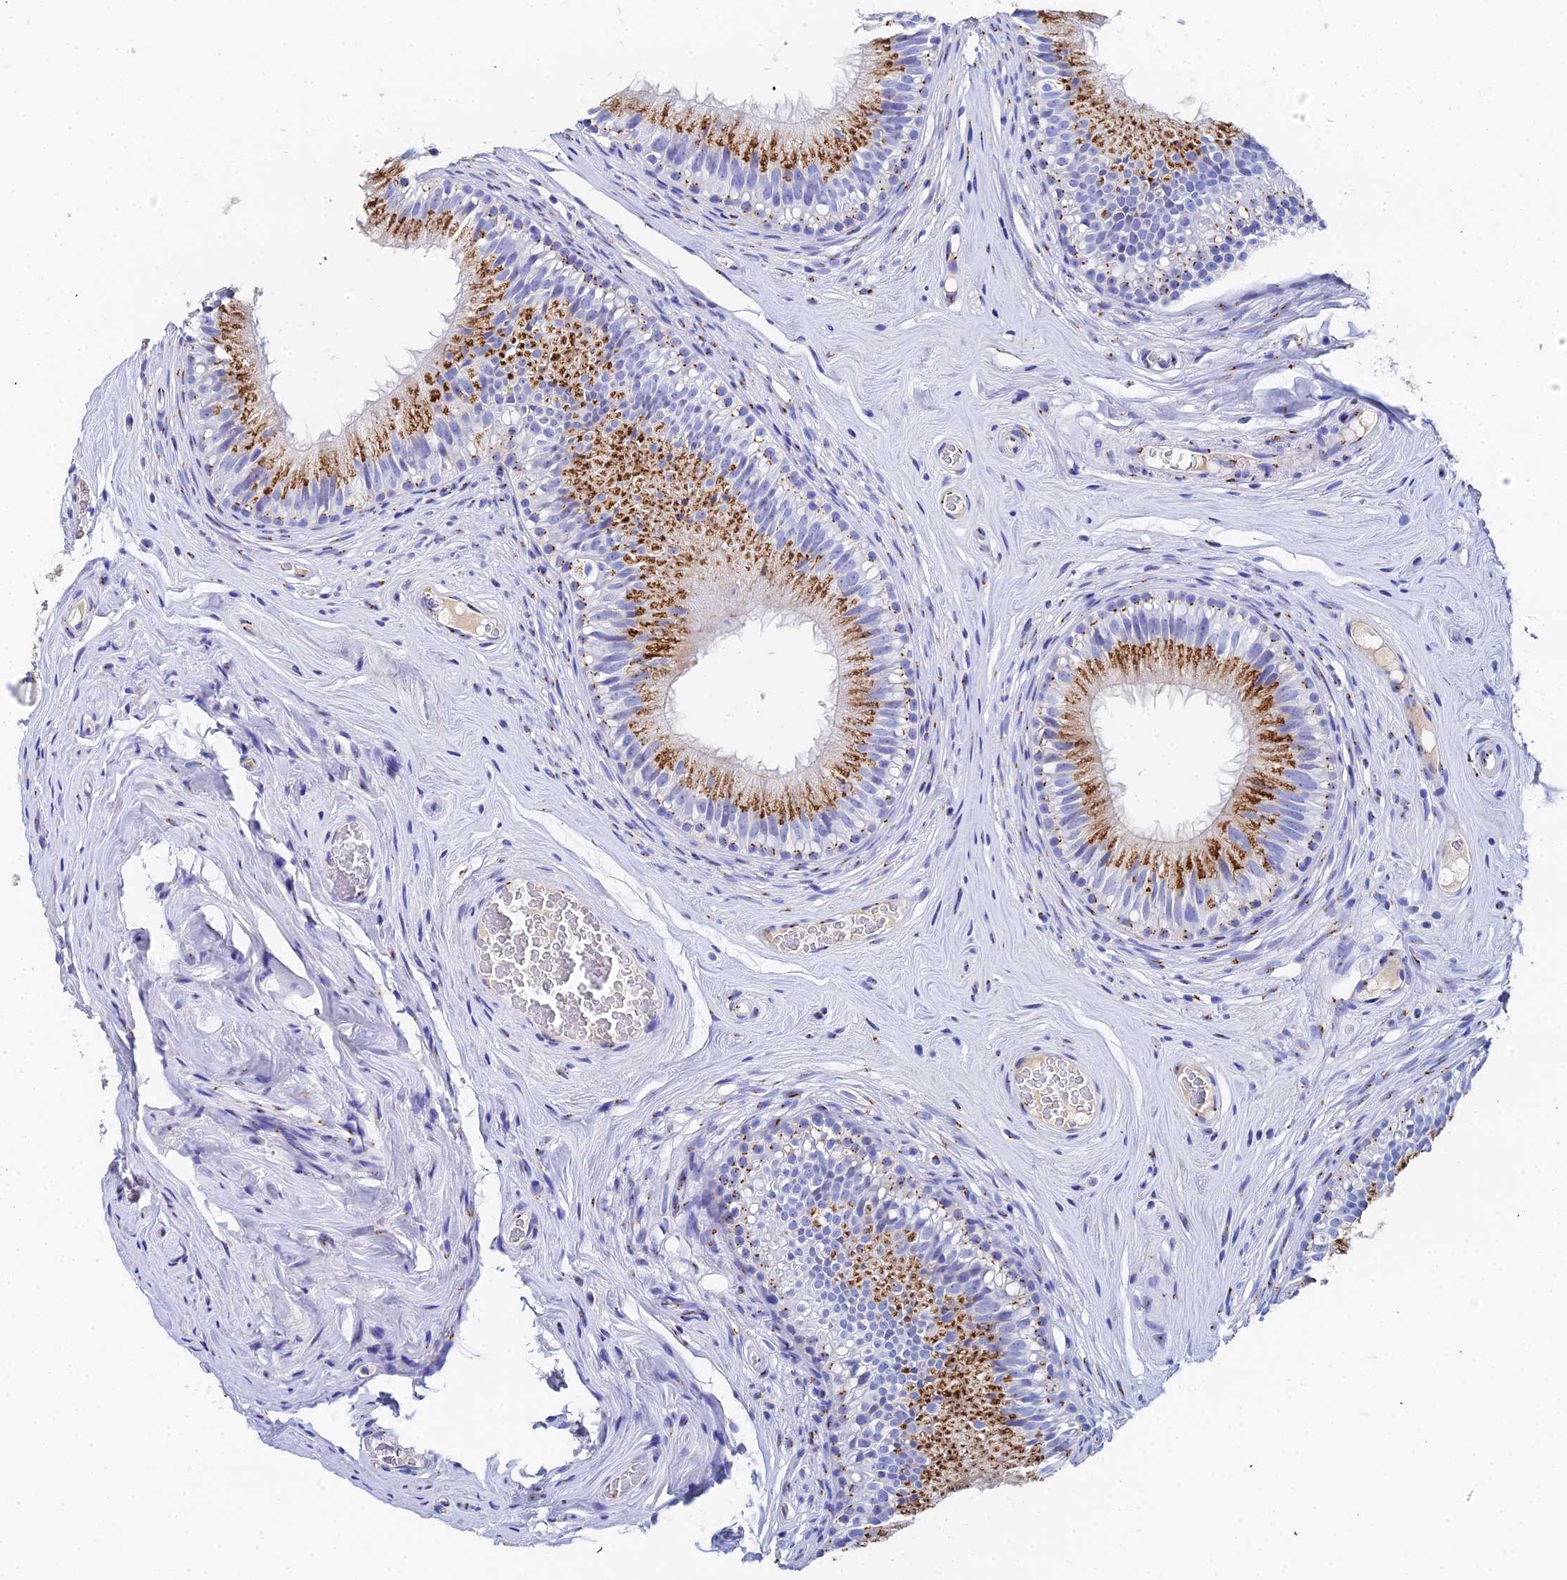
{"staining": {"intensity": "moderate", "quantity": ">75%", "location": "cytoplasmic/membranous"}, "tissue": "epididymis", "cell_type": "Glandular cells", "image_type": "normal", "snomed": [{"axis": "morphology", "description": "Normal tissue, NOS"}, {"axis": "topography", "description": "Epididymis"}], "caption": "Immunohistochemical staining of normal human epididymis reveals moderate cytoplasmic/membranous protein staining in approximately >75% of glandular cells.", "gene": "ENSG00000268674", "patient": {"sex": "male", "age": 45}}